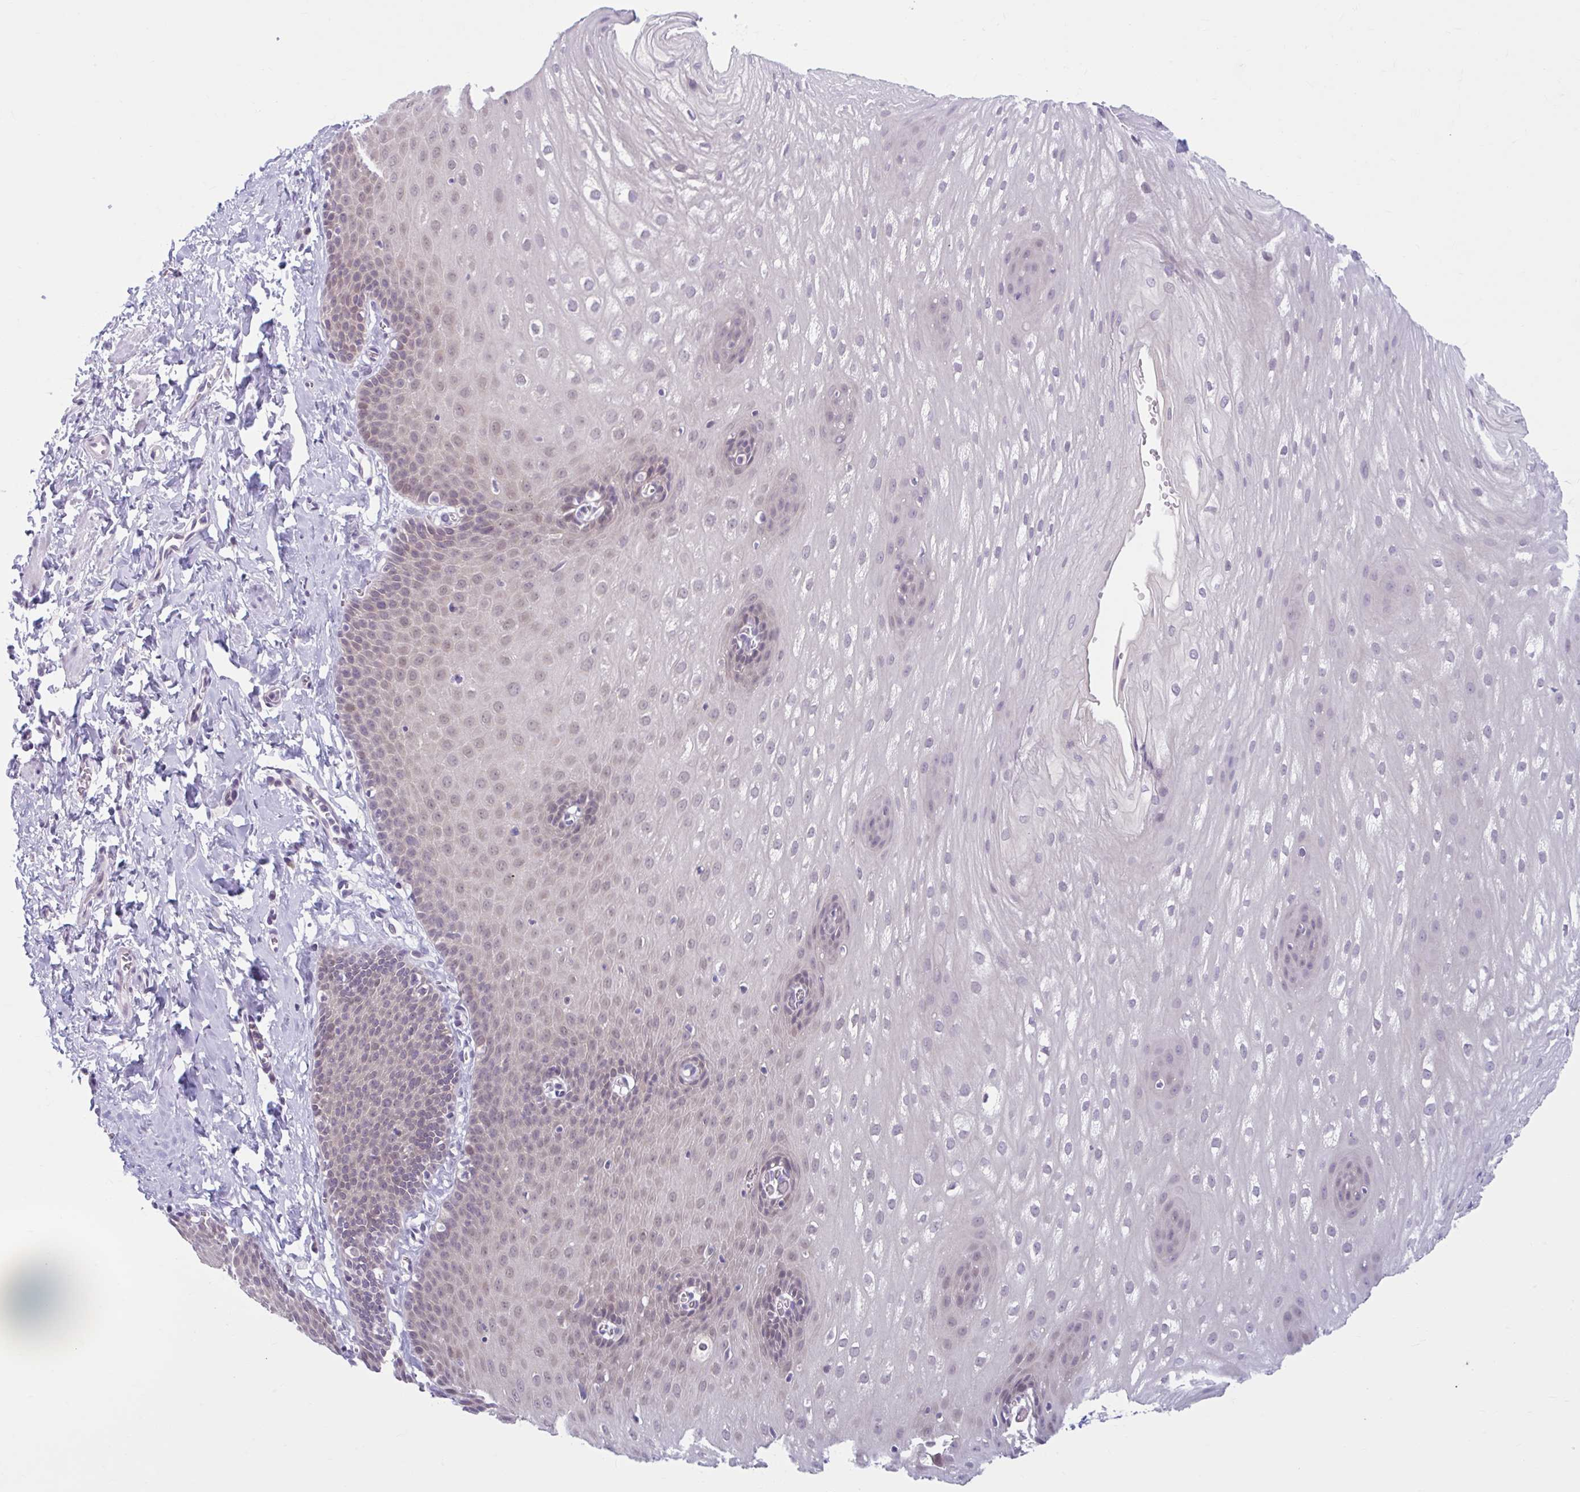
{"staining": {"intensity": "weak", "quantity": "25%-75%", "location": "nuclear"}, "tissue": "esophagus", "cell_type": "Squamous epithelial cells", "image_type": "normal", "snomed": [{"axis": "morphology", "description": "Normal tissue, NOS"}, {"axis": "topography", "description": "Esophagus"}], "caption": "High-power microscopy captured an IHC histopathology image of normal esophagus, revealing weak nuclear positivity in approximately 25%-75% of squamous epithelial cells.", "gene": "FAM153A", "patient": {"sex": "male", "age": 70}}